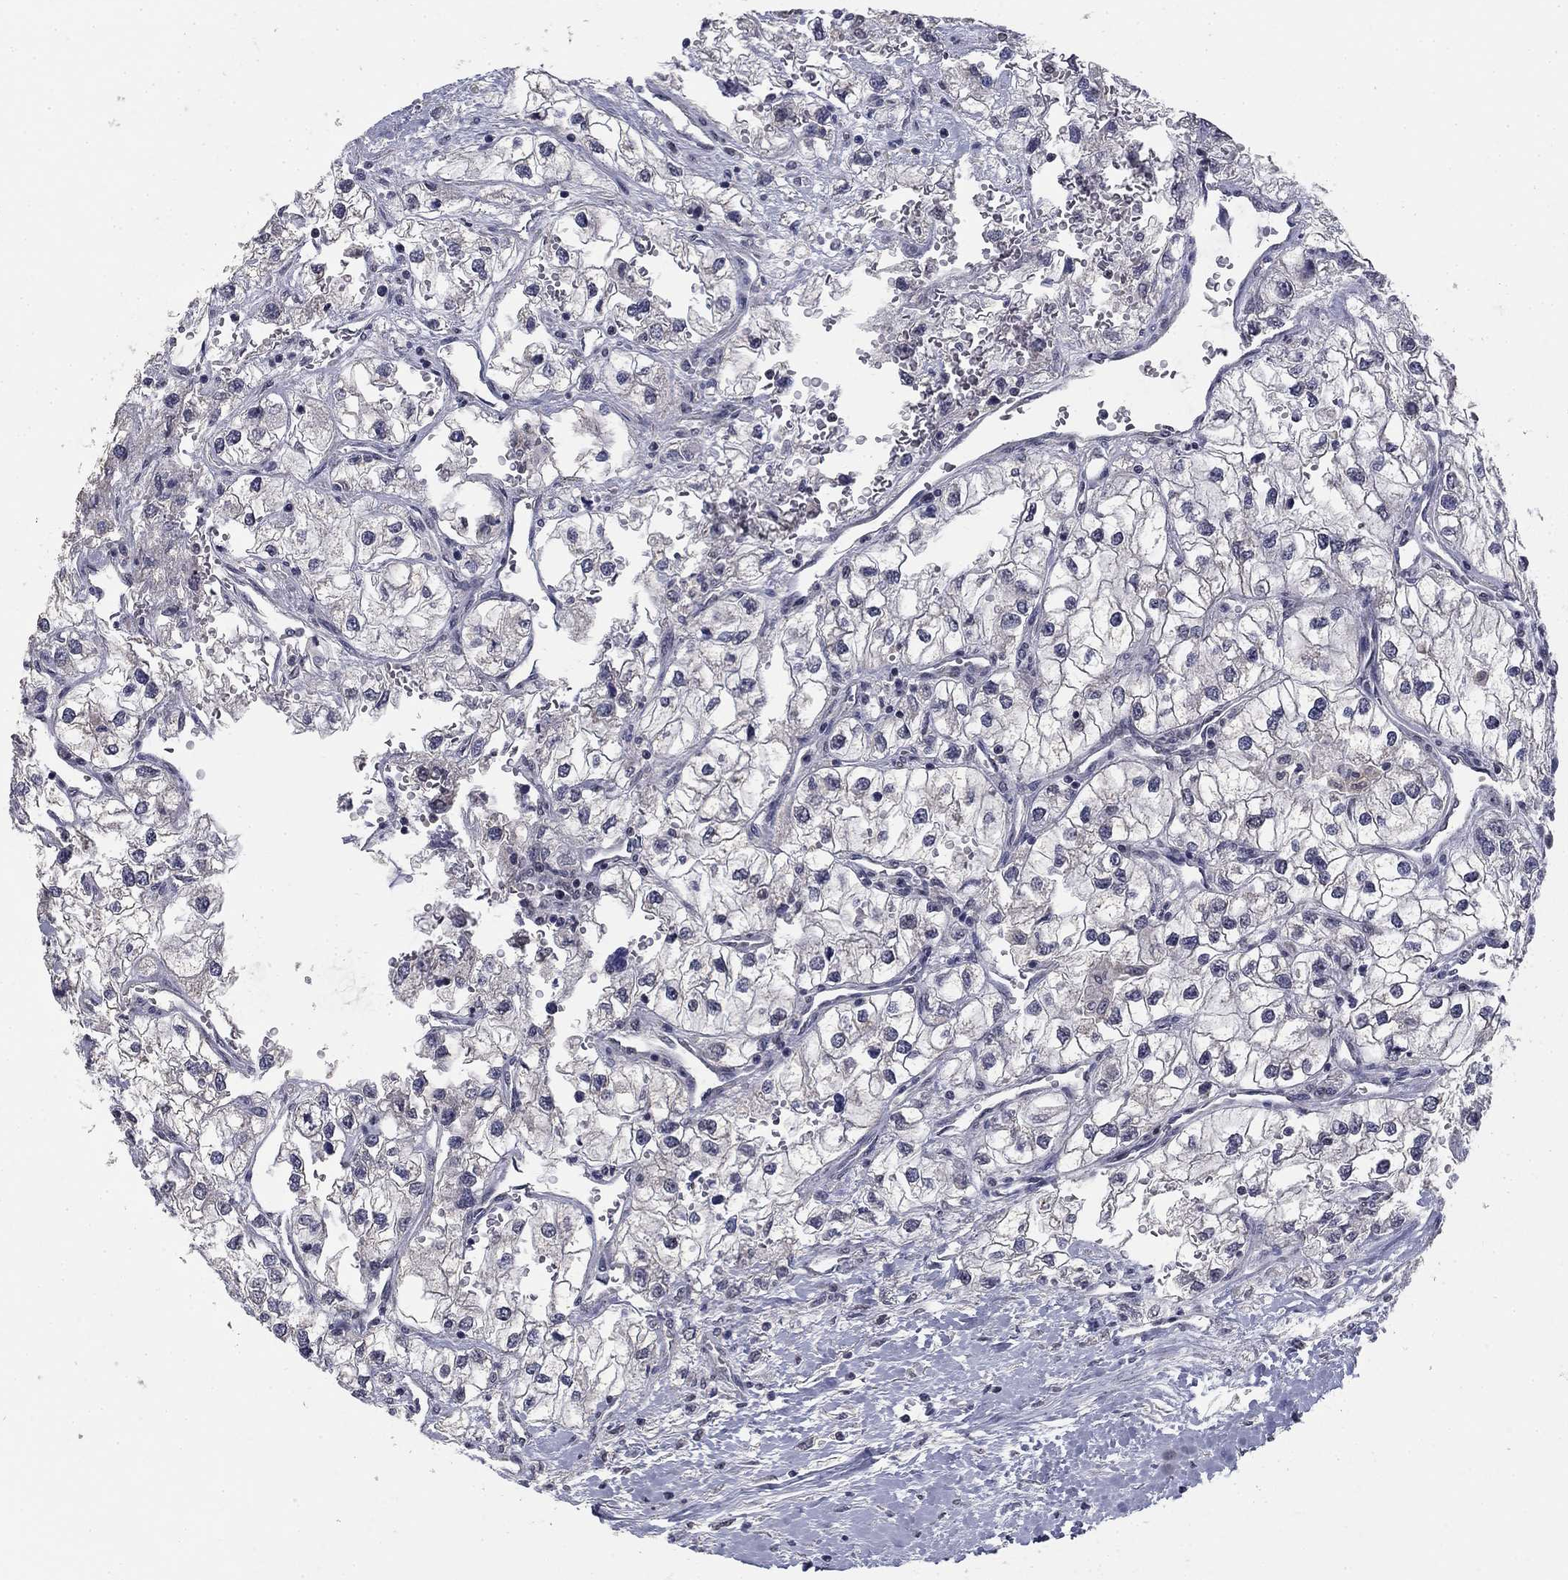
{"staining": {"intensity": "negative", "quantity": "none", "location": "none"}, "tissue": "renal cancer", "cell_type": "Tumor cells", "image_type": "cancer", "snomed": [{"axis": "morphology", "description": "Adenocarcinoma, NOS"}, {"axis": "topography", "description": "Kidney"}], "caption": "Renal cancer (adenocarcinoma) was stained to show a protein in brown. There is no significant staining in tumor cells.", "gene": "SPATA33", "patient": {"sex": "male", "age": 59}}